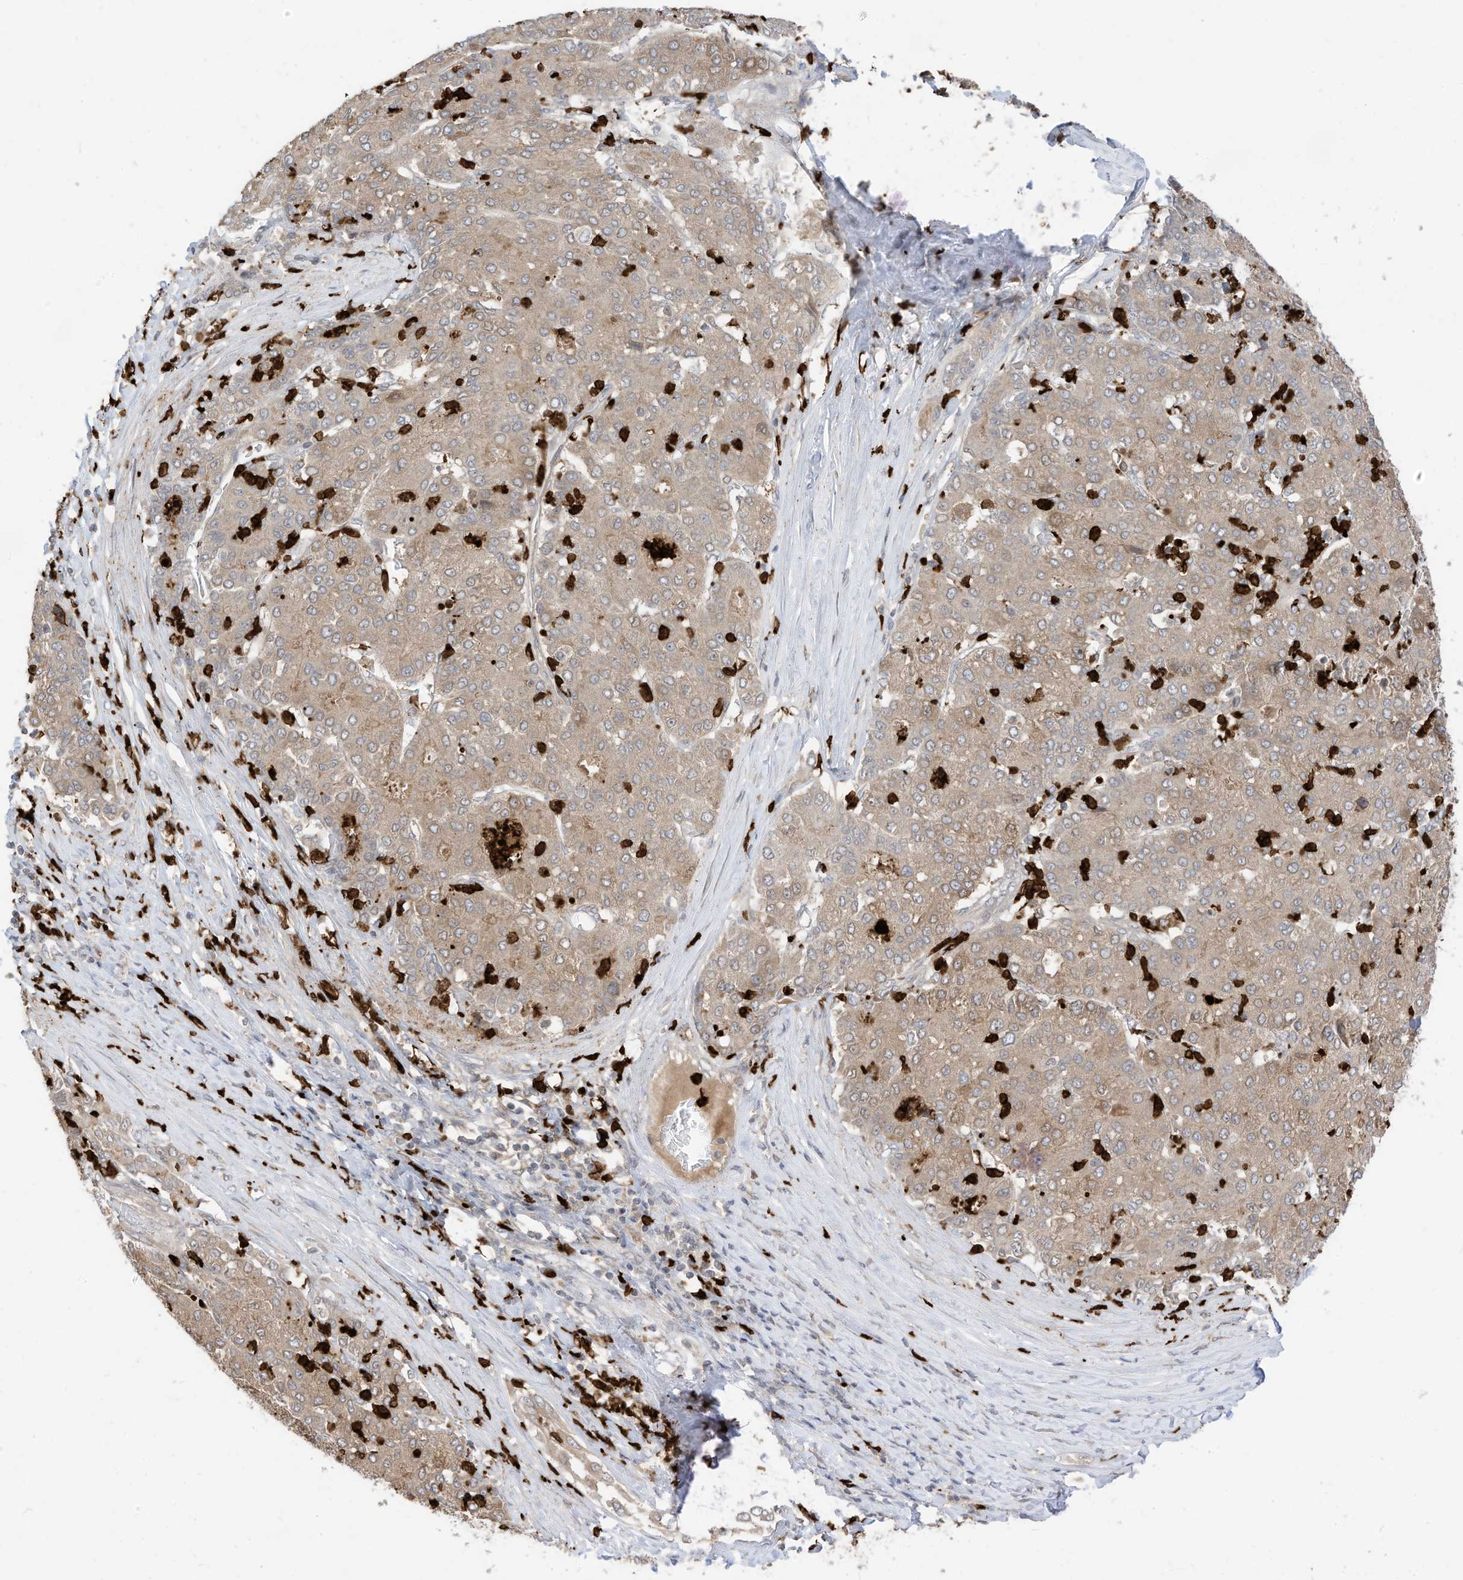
{"staining": {"intensity": "moderate", "quantity": "<25%", "location": "cytoplasmic/membranous"}, "tissue": "liver cancer", "cell_type": "Tumor cells", "image_type": "cancer", "snomed": [{"axis": "morphology", "description": "Carcinoma, Hepatocellular, NOS"}, {"axis": "topography", "description": "Liver"}], "caption": "The histopathology image demonstrates staining of liver cancer, revealing moderate cytoplasmic/membranous protein expression (brown color) within tumor cells.", "gene": "CNKSR1", "patient": {"sex": "male", "age": 65}}